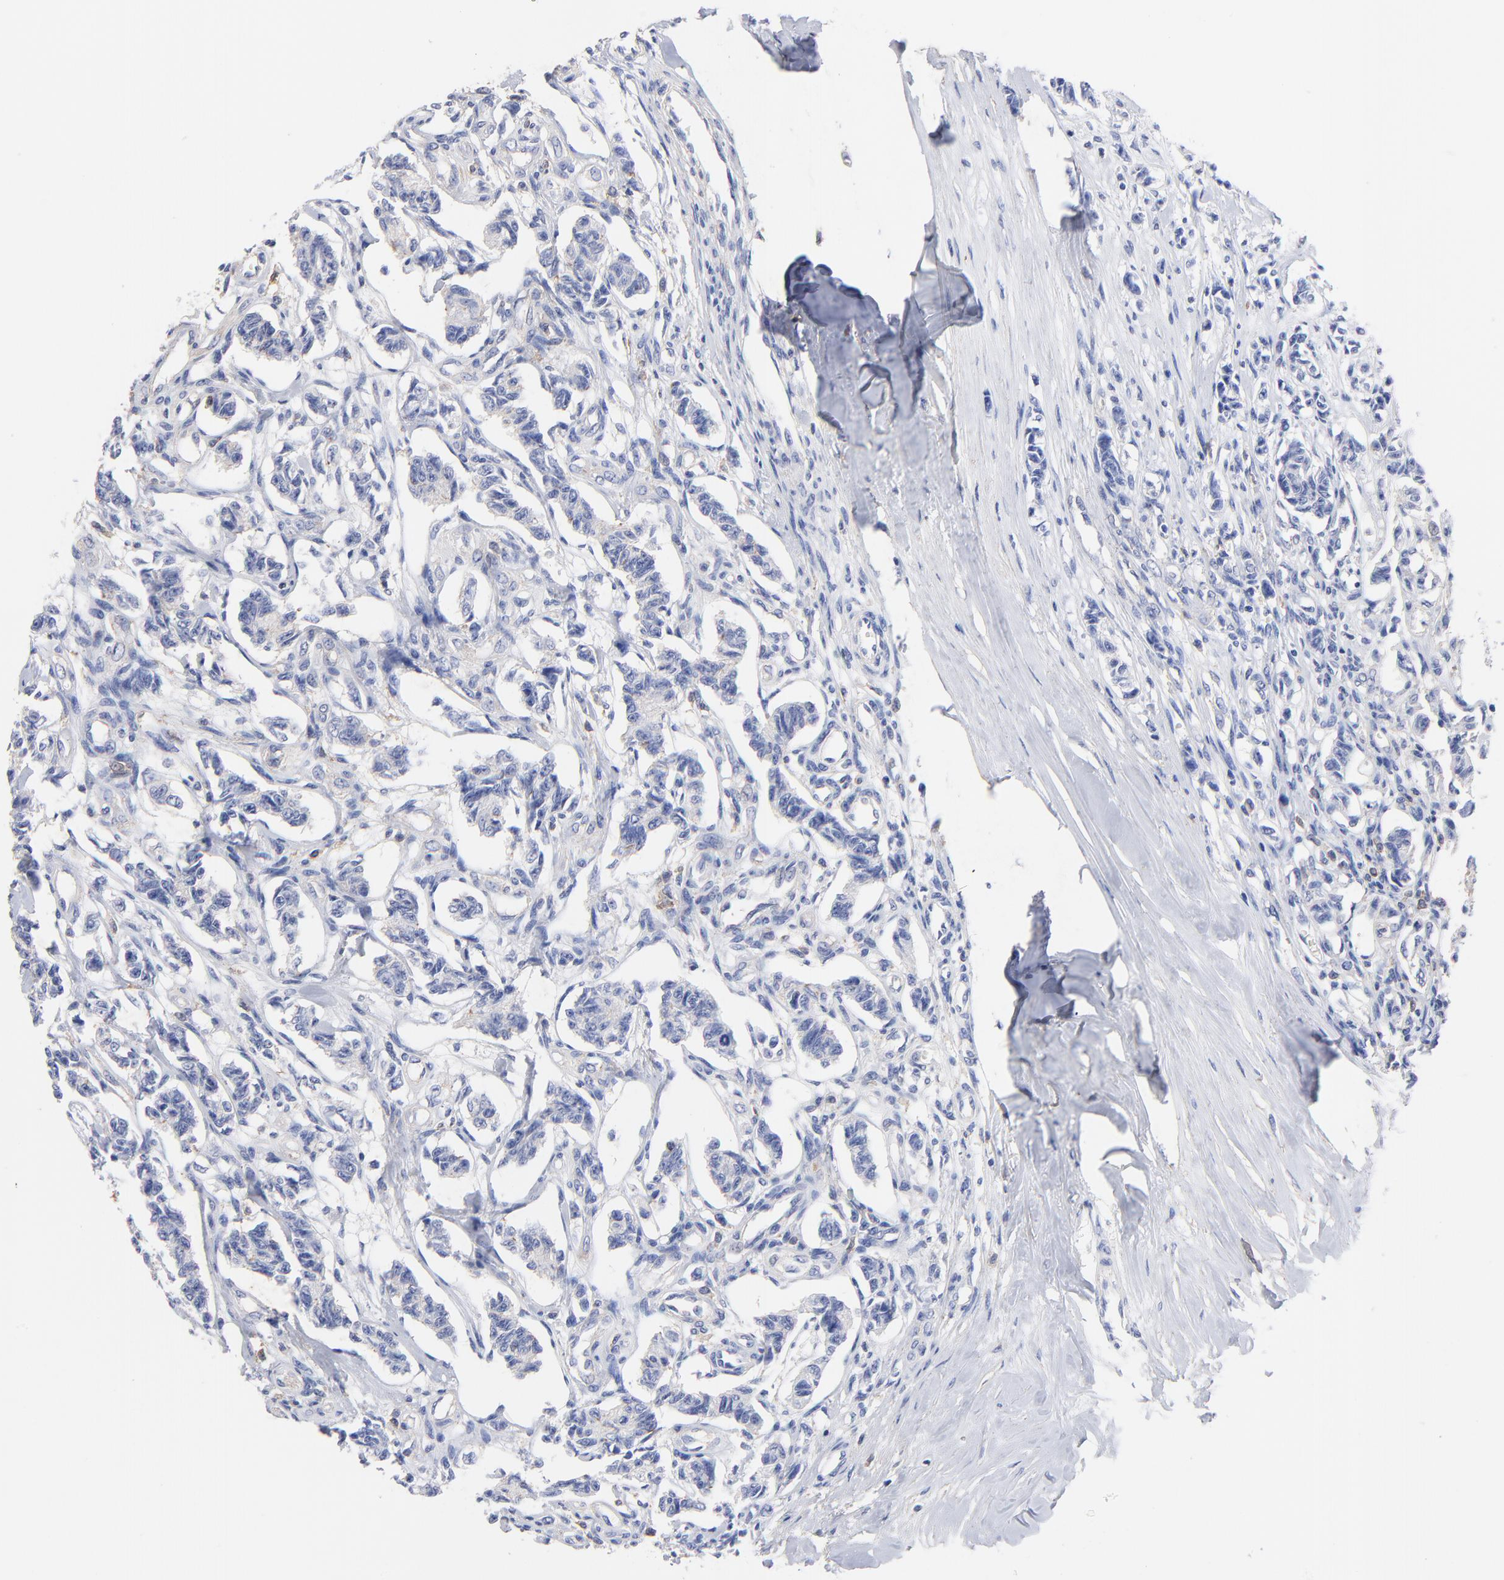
{"staining": {"intensity": "weak", "quantity": "<25%", "location": "cytoplasmic/membranous"}, "tissue": "renal cancer", "cell_type": "Tumor cells", "image_type": "cancer", "snomed": [{"axis": "morphology", "description": "Carcinoid, malignant, NOS"}, {"axis": "topography", "description": "Kidney"}], "caption": "There is no significant staining in tumor cells of renal cancer (carcinoid (malignant)). Brightfield microscopy of immunohistochemistry (IHC) stained with DAB (3,3'-diaminobenzidine) (brown) and hematoxylin (blue), captured at high magnification.", "gene": "ASL", "patient": {"sex": "female", "age": 41}}